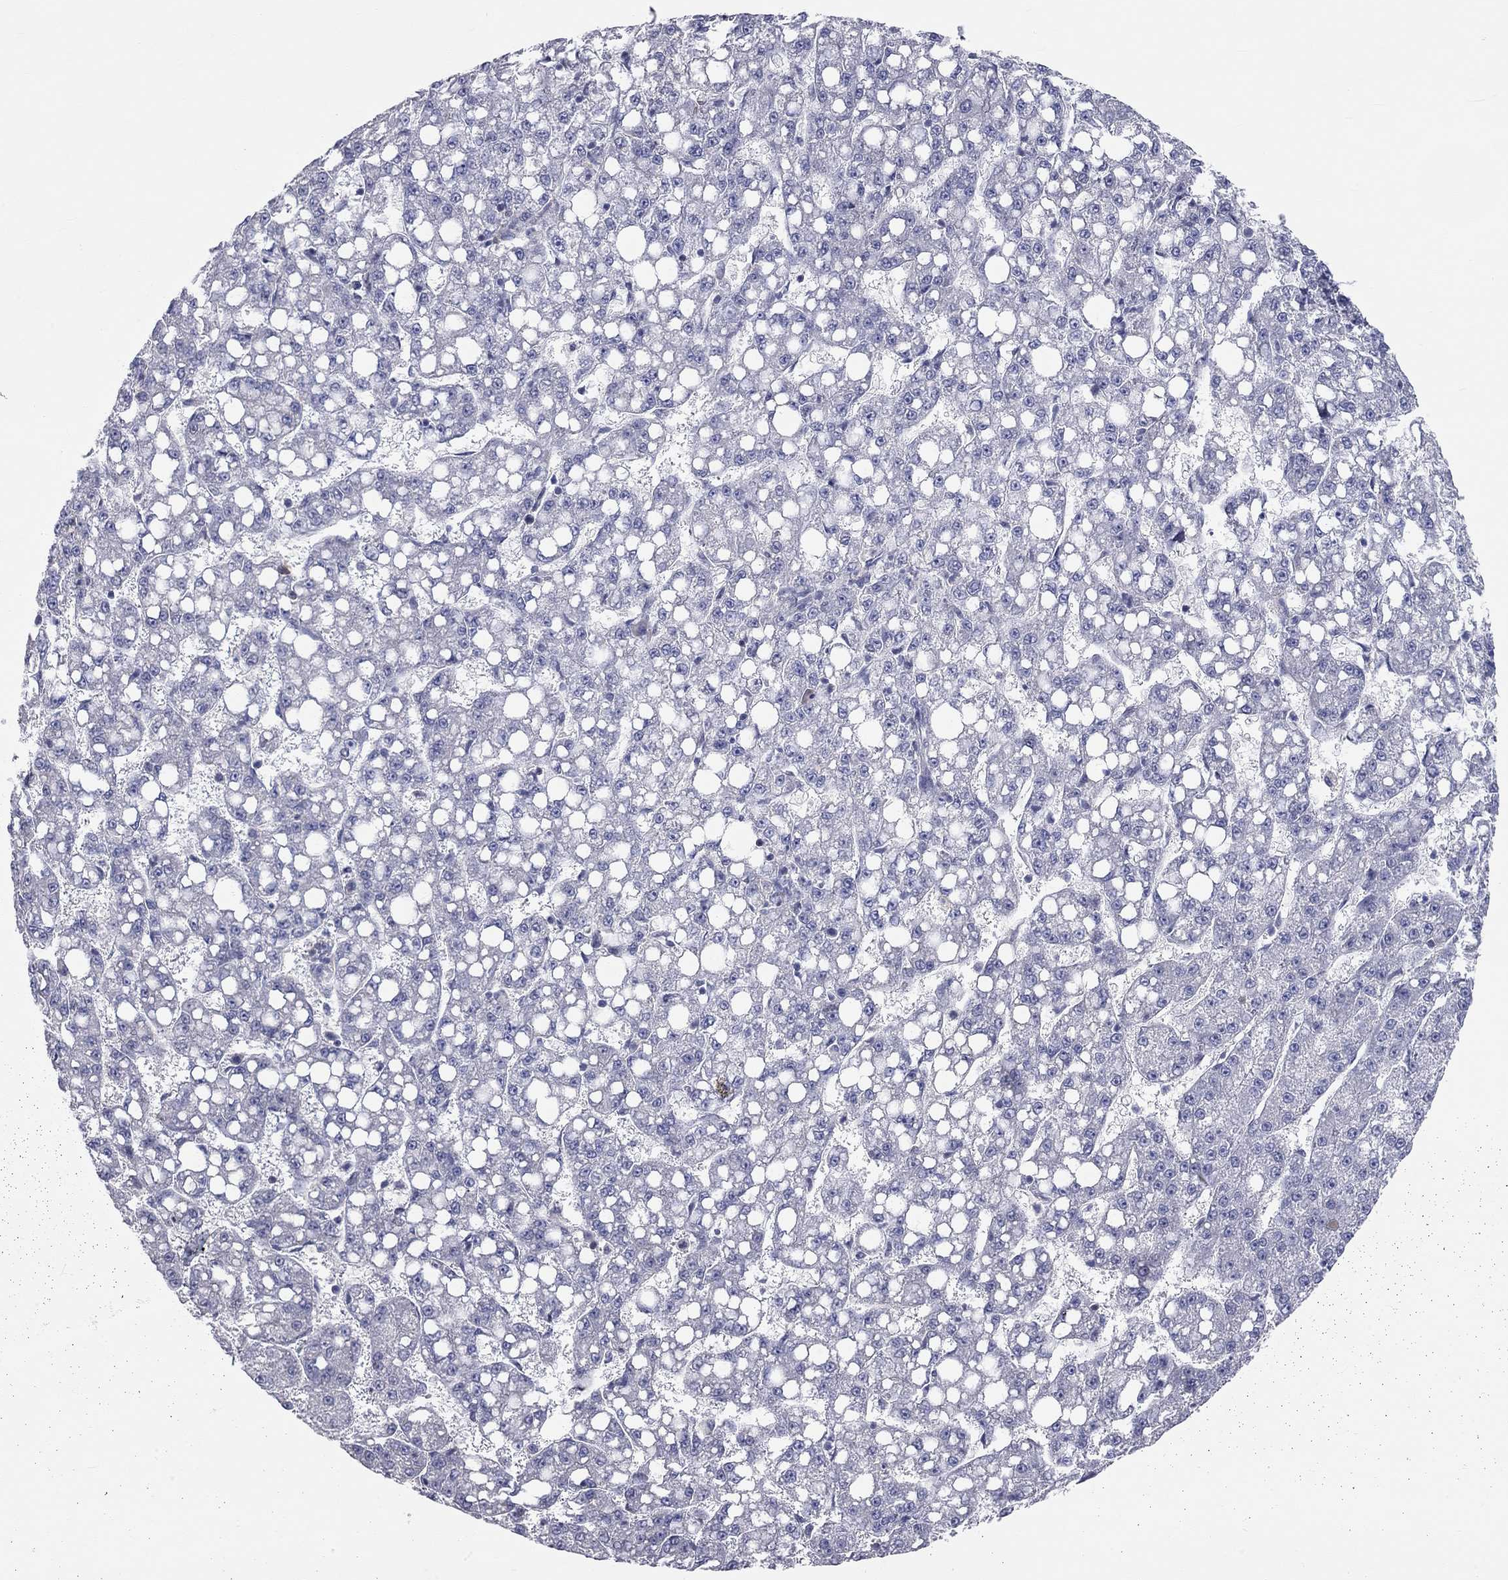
{"staining": {"intensity": "negative", "quantity": "none", "location": "none"}, "tissue": "liver cancer", "cell_type": "Tumor cells", "image_type": "cancer", "snomed": [{"axis": "morphology", "description": "Carcinoma, Hepatocellular, NOS"}, {"axis": "topography", "description": "Liver"}], "caption": "Immunohistochemical staining of human liver hepatocellular carcinoma shows no significant positivity in tumor cells.", "gene": "PCDHGA10", "patient": {"sex": "female", "age": 65}}